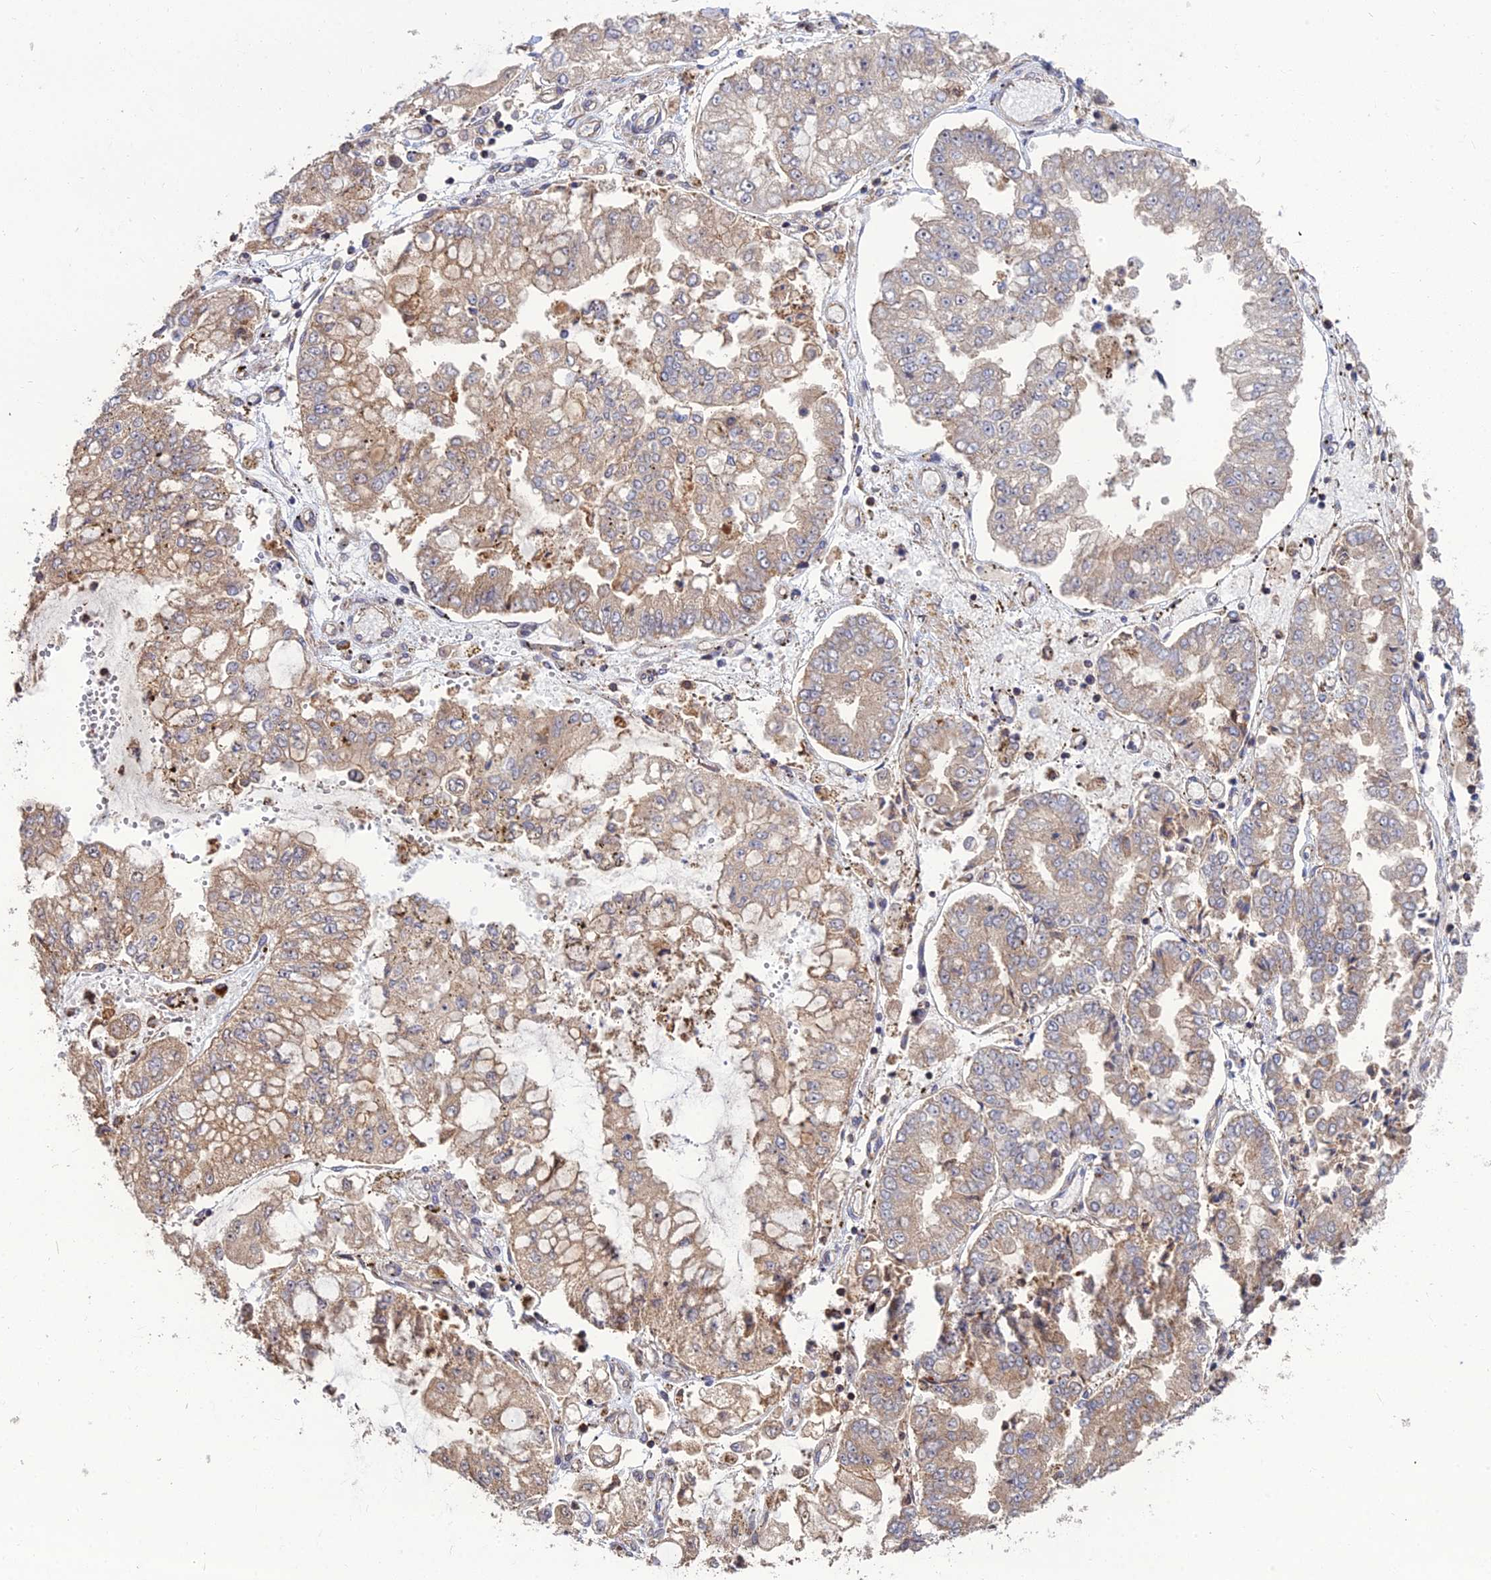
{"staining": {"intensity": "weak", "quantity": "25%-75%", "location": "cytoplasmic/membranous"}, "tissue": "stomach cancer", "cell_type": "Tumor cells", "image_type": "cancer", "snomed": [{"axis": "morphology", "description": "Adenocarcinoma, NOS"}, {"axis": "topography", "description": "Stomach"}], "caption": "Immunohistochemical staining of human stomach adenocarcinoma exhibits low levels of weak cytoplasmic/membranous expression in about 25%-75% of tumor cells. (DAB IHC, brown staining for protein, blue staining for nuclei).", "gene": "RIC8B", "patient": {"sex": "male", "age": 76}}